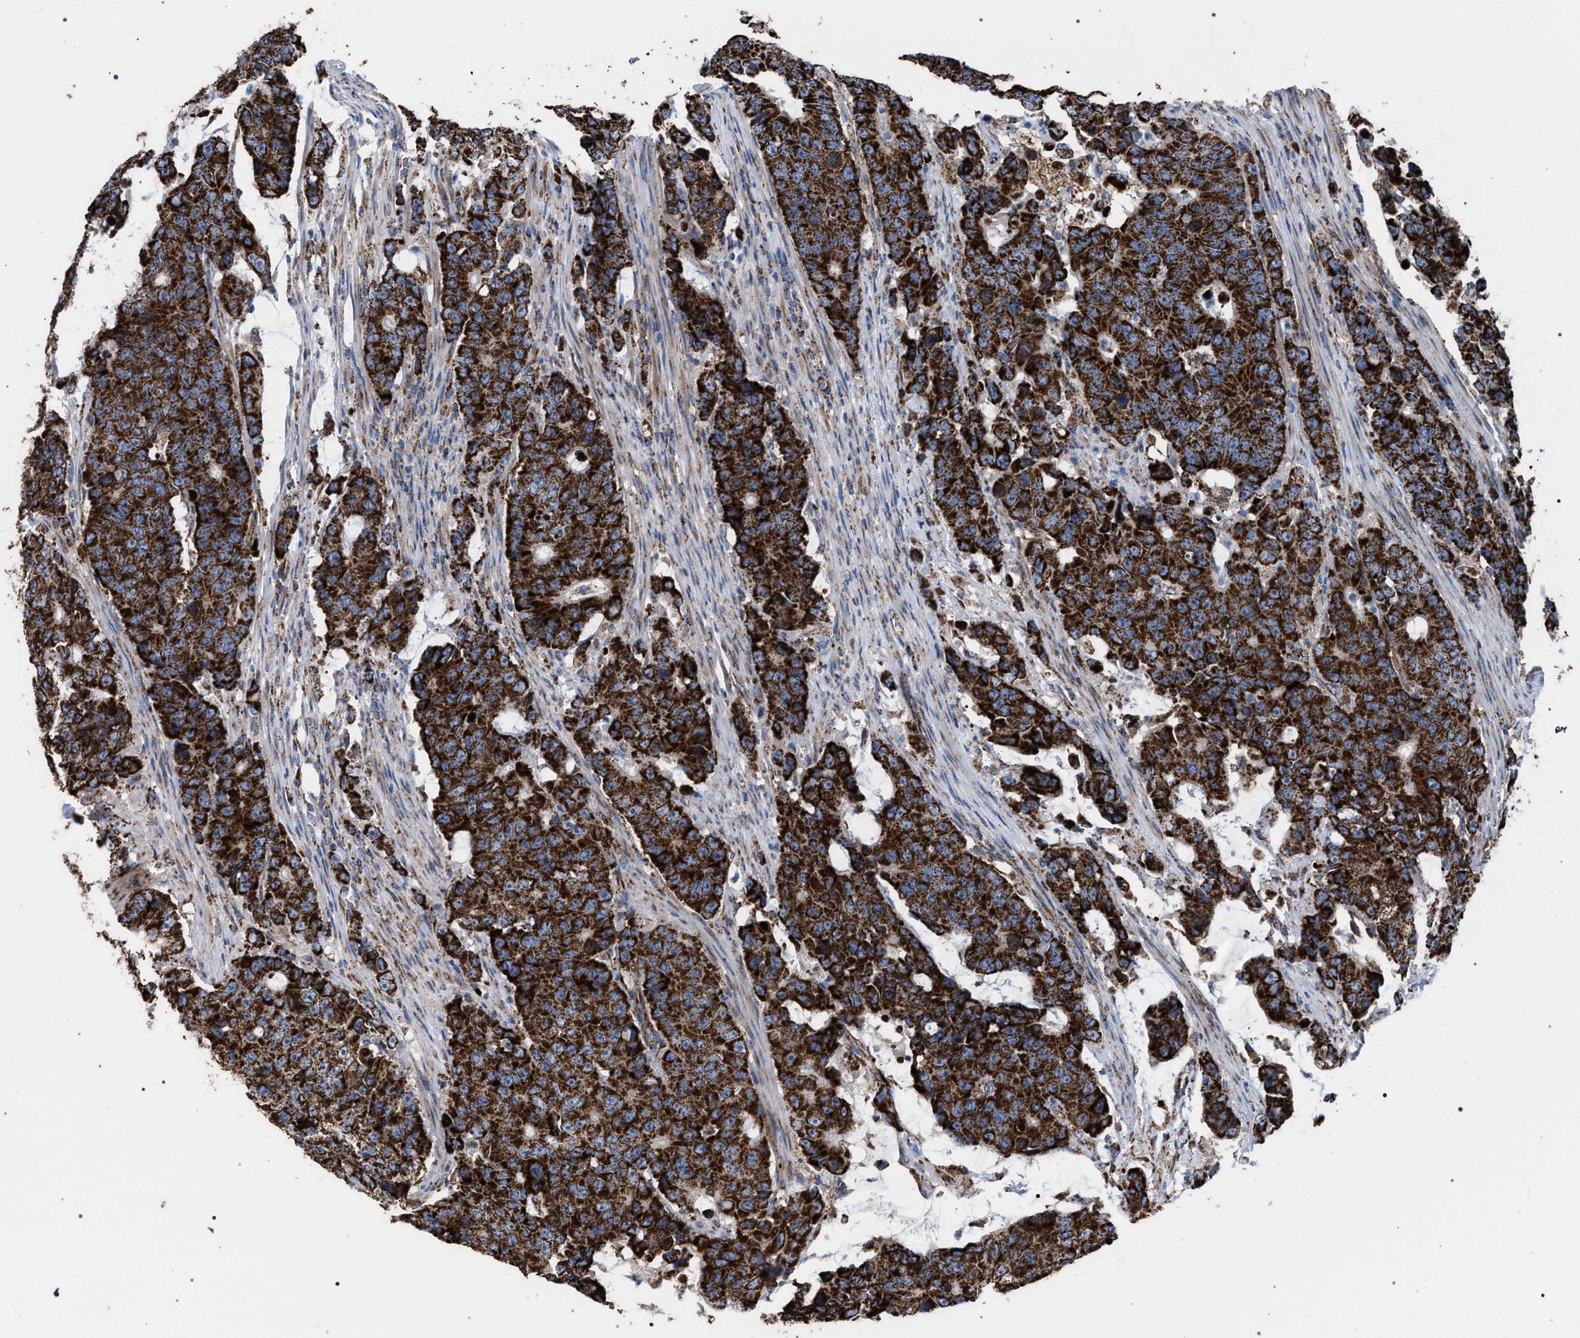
{"staining": {"intensity": "strong", "quantity": ">75%", "location": "cytoplasmic/membranous"}, "tissue": "colorectal cancer", "cell_type": "Tumor cells", "image_type": "cancer", "snomed": [{"axis": "morphology", "description": "Adenocarcinoma, NOS"}, {"axis": "topography", "description": "Colon"}], "caption": "Colorectal cancer (adenocarcinoma) stained with a brown dye demonstrates strong cytoplasmic/membranous positive staining in about >75% of tumor cells.", "gene": "VPS13A", "patient": {"sex": "female", "age": 86}}